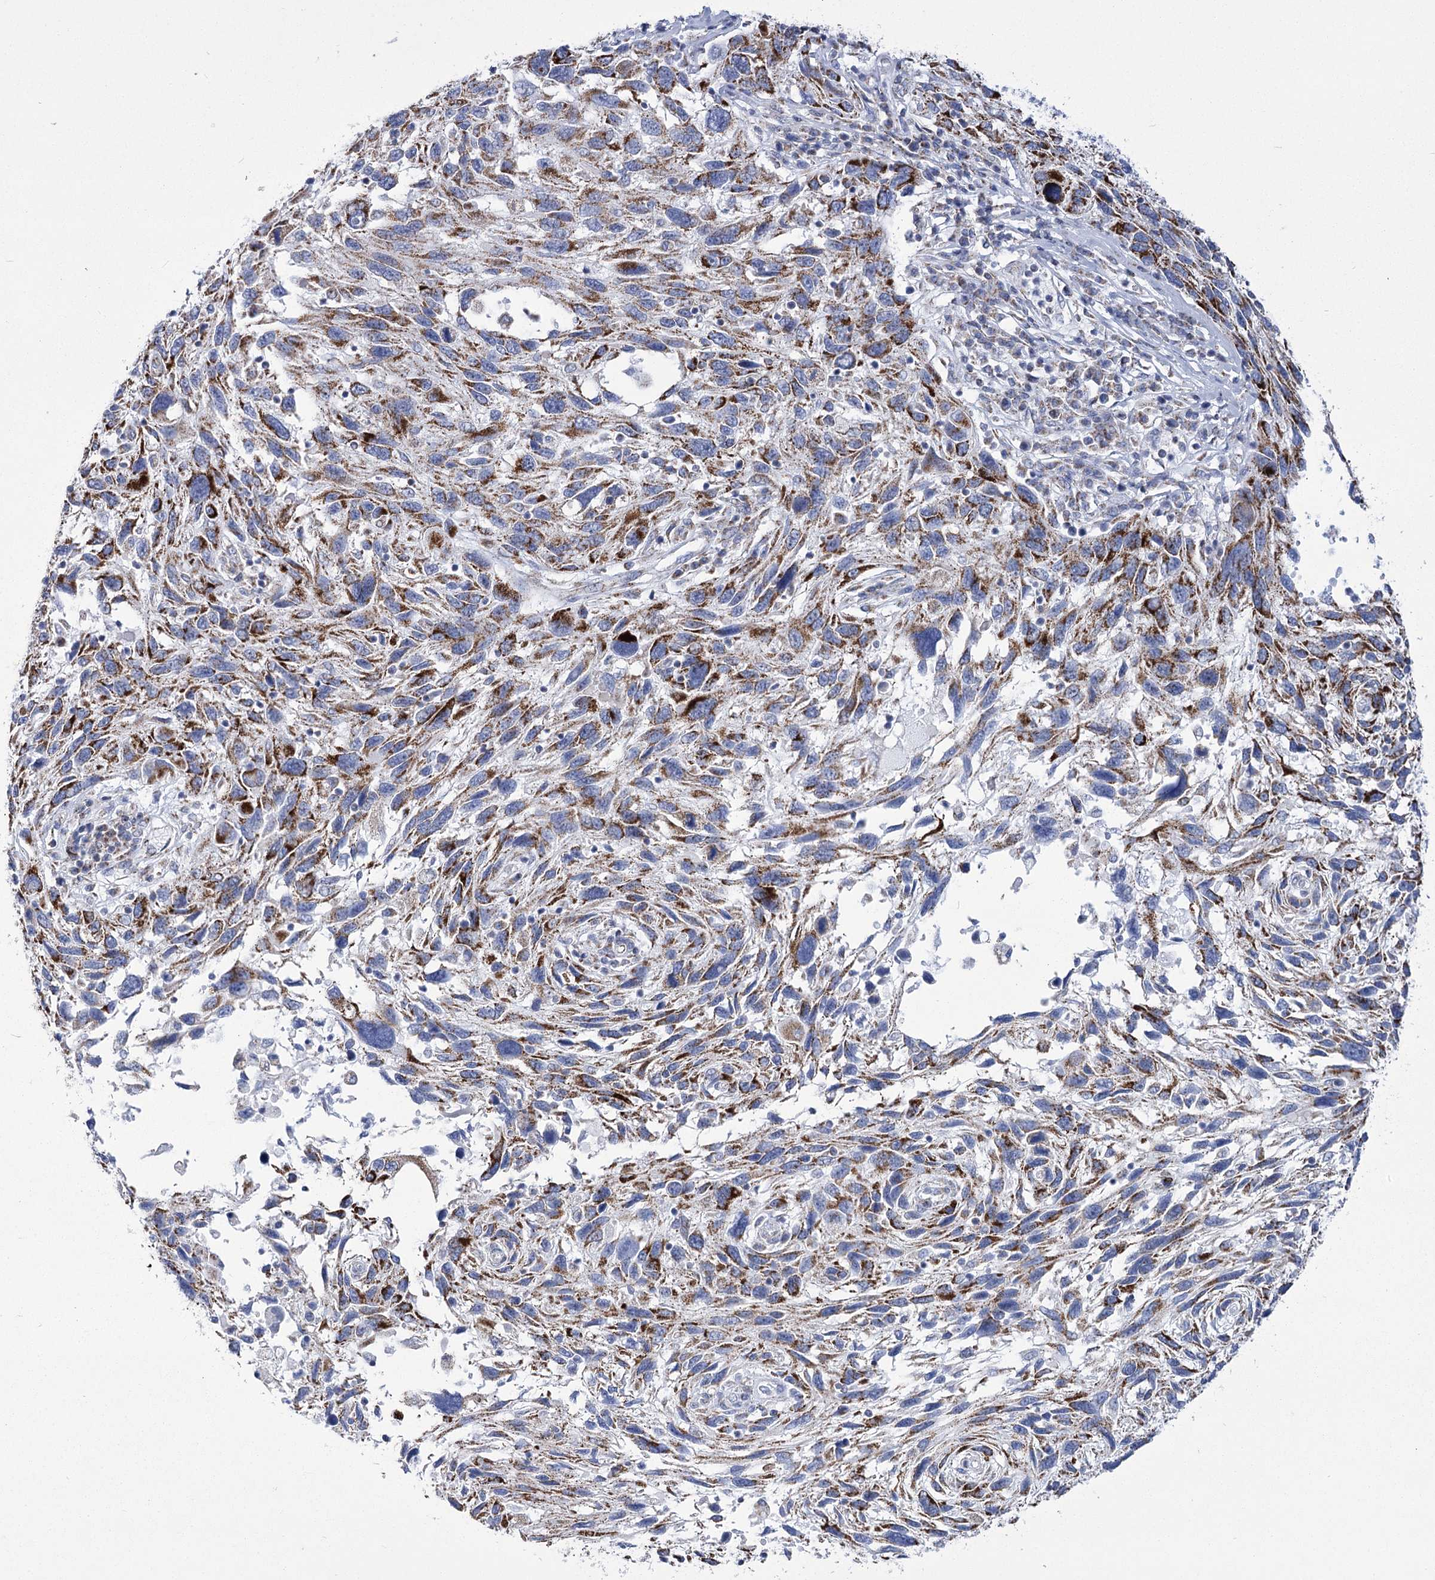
{"staining": {"intensity": "strong", "quantity": "25%-75%", "location": "cytoplasmic/membranous"}, "tissue": "melanoma", "cell_type": "Tumor cells", "image_type": "cancer", "snomed": [{"axis": "morphology", "description": "Malignant melanoma, NOS"}, {"axis": "topography", "description": "Skin"}], "caption": "The micrograph reveals staining of melanoma, revealing strong cytoplasmic/membranous protein expression (brown color) within tumor cells.", "gene": "PDHB", "patient": {"sex": "male", "age": 53}}